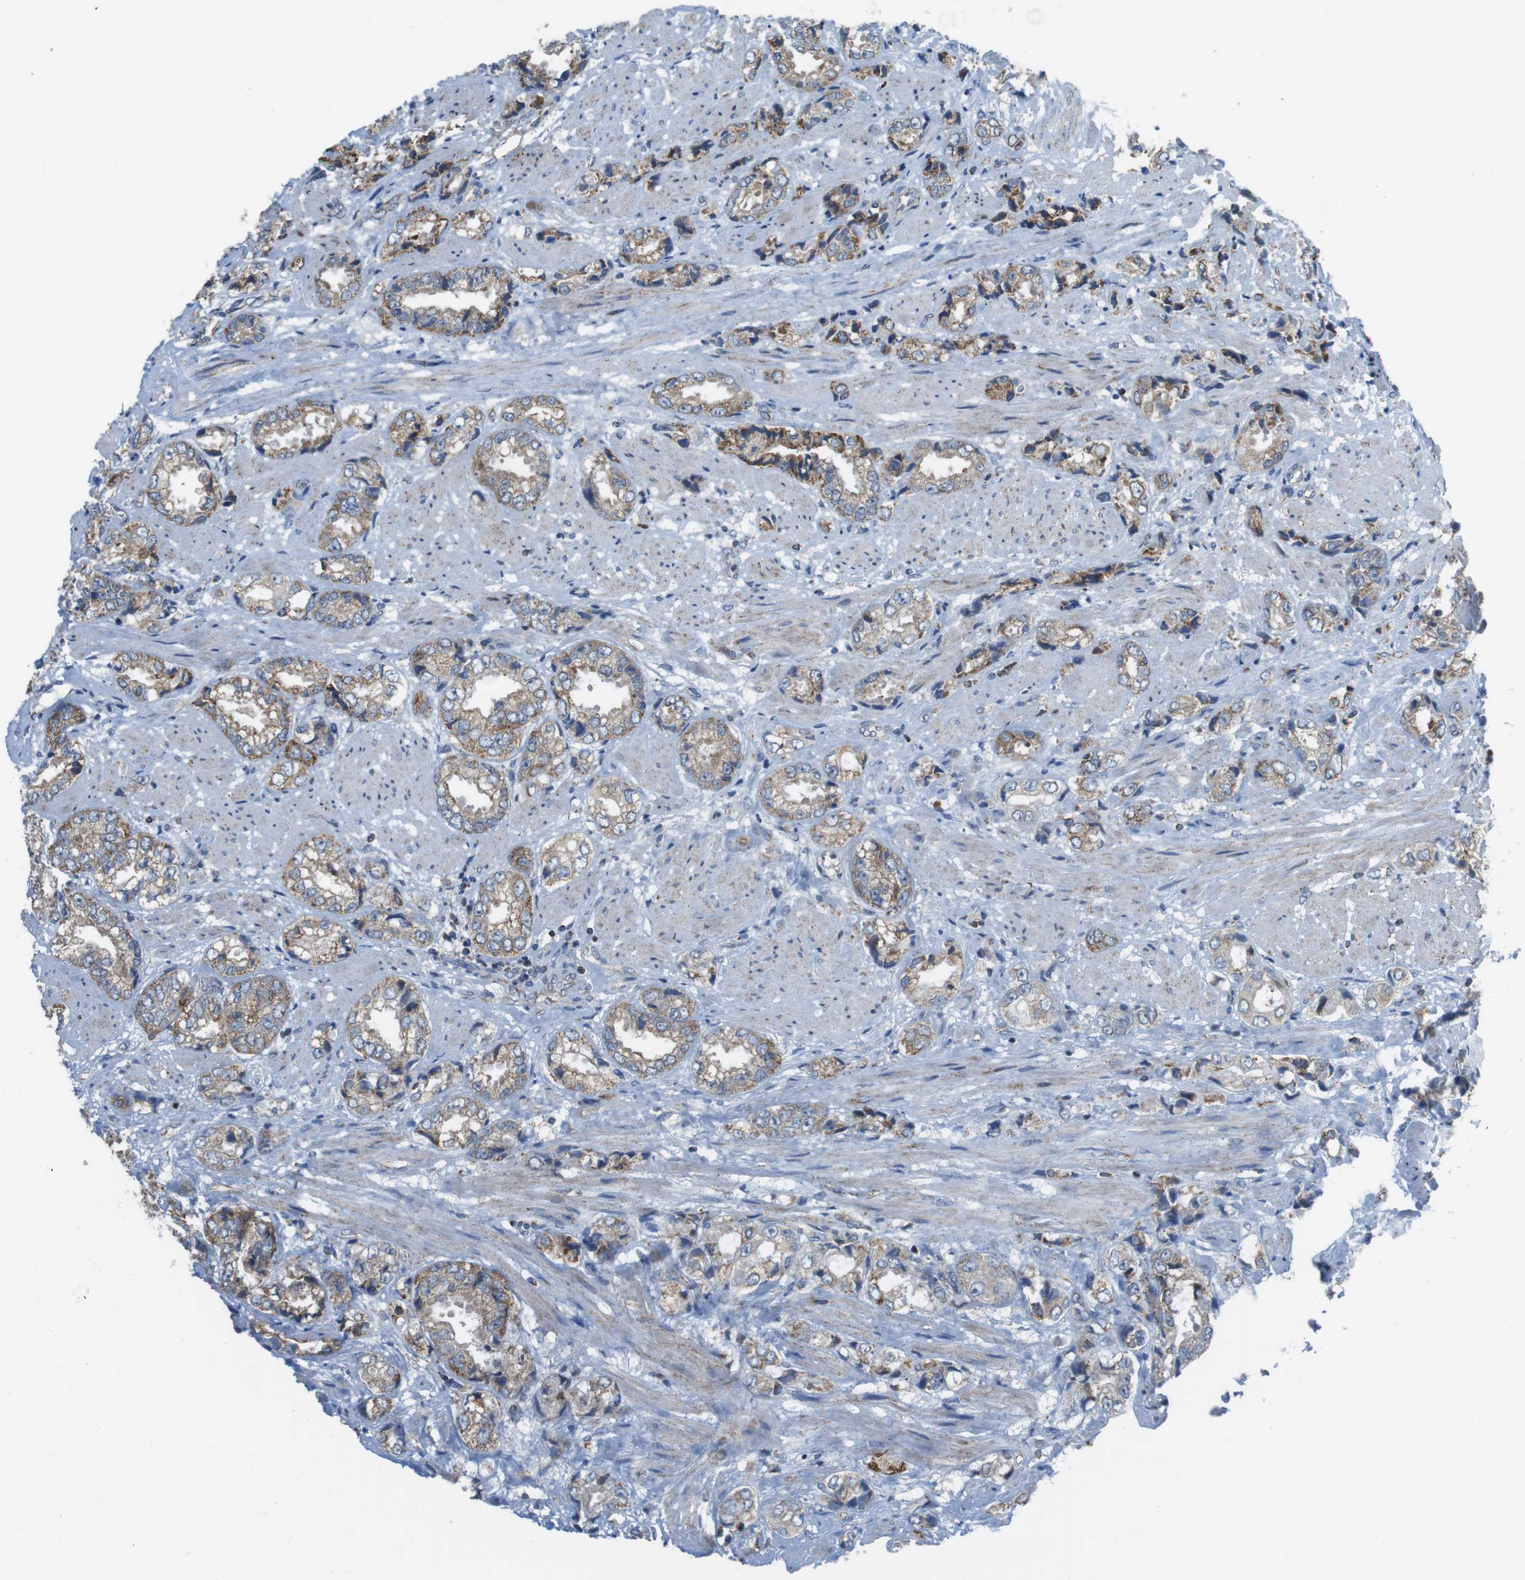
{"staining": {"intensity": "moderate", "quantity": ">75%", "location": "cytoplasmic/membranous"}, "tissue": "prostate cancer", "cell_type": "Tumor cells", "image_type": "cancer", "snomed": [{"axis": "morphology", "description": "Adenocarcinoma, High grade"}, {"axis": "topography", "description": "Prostate"}], "caption": "A micrograph showing moderate cytoplasmic/membranous staining in approximately >75% of tumor cells in high-grade adenocarcinoma (prostate), as visualized by brown immunohistochemical staining.", "gene": "GRIK2", "patient": {"sex": "male", "age": 61}}